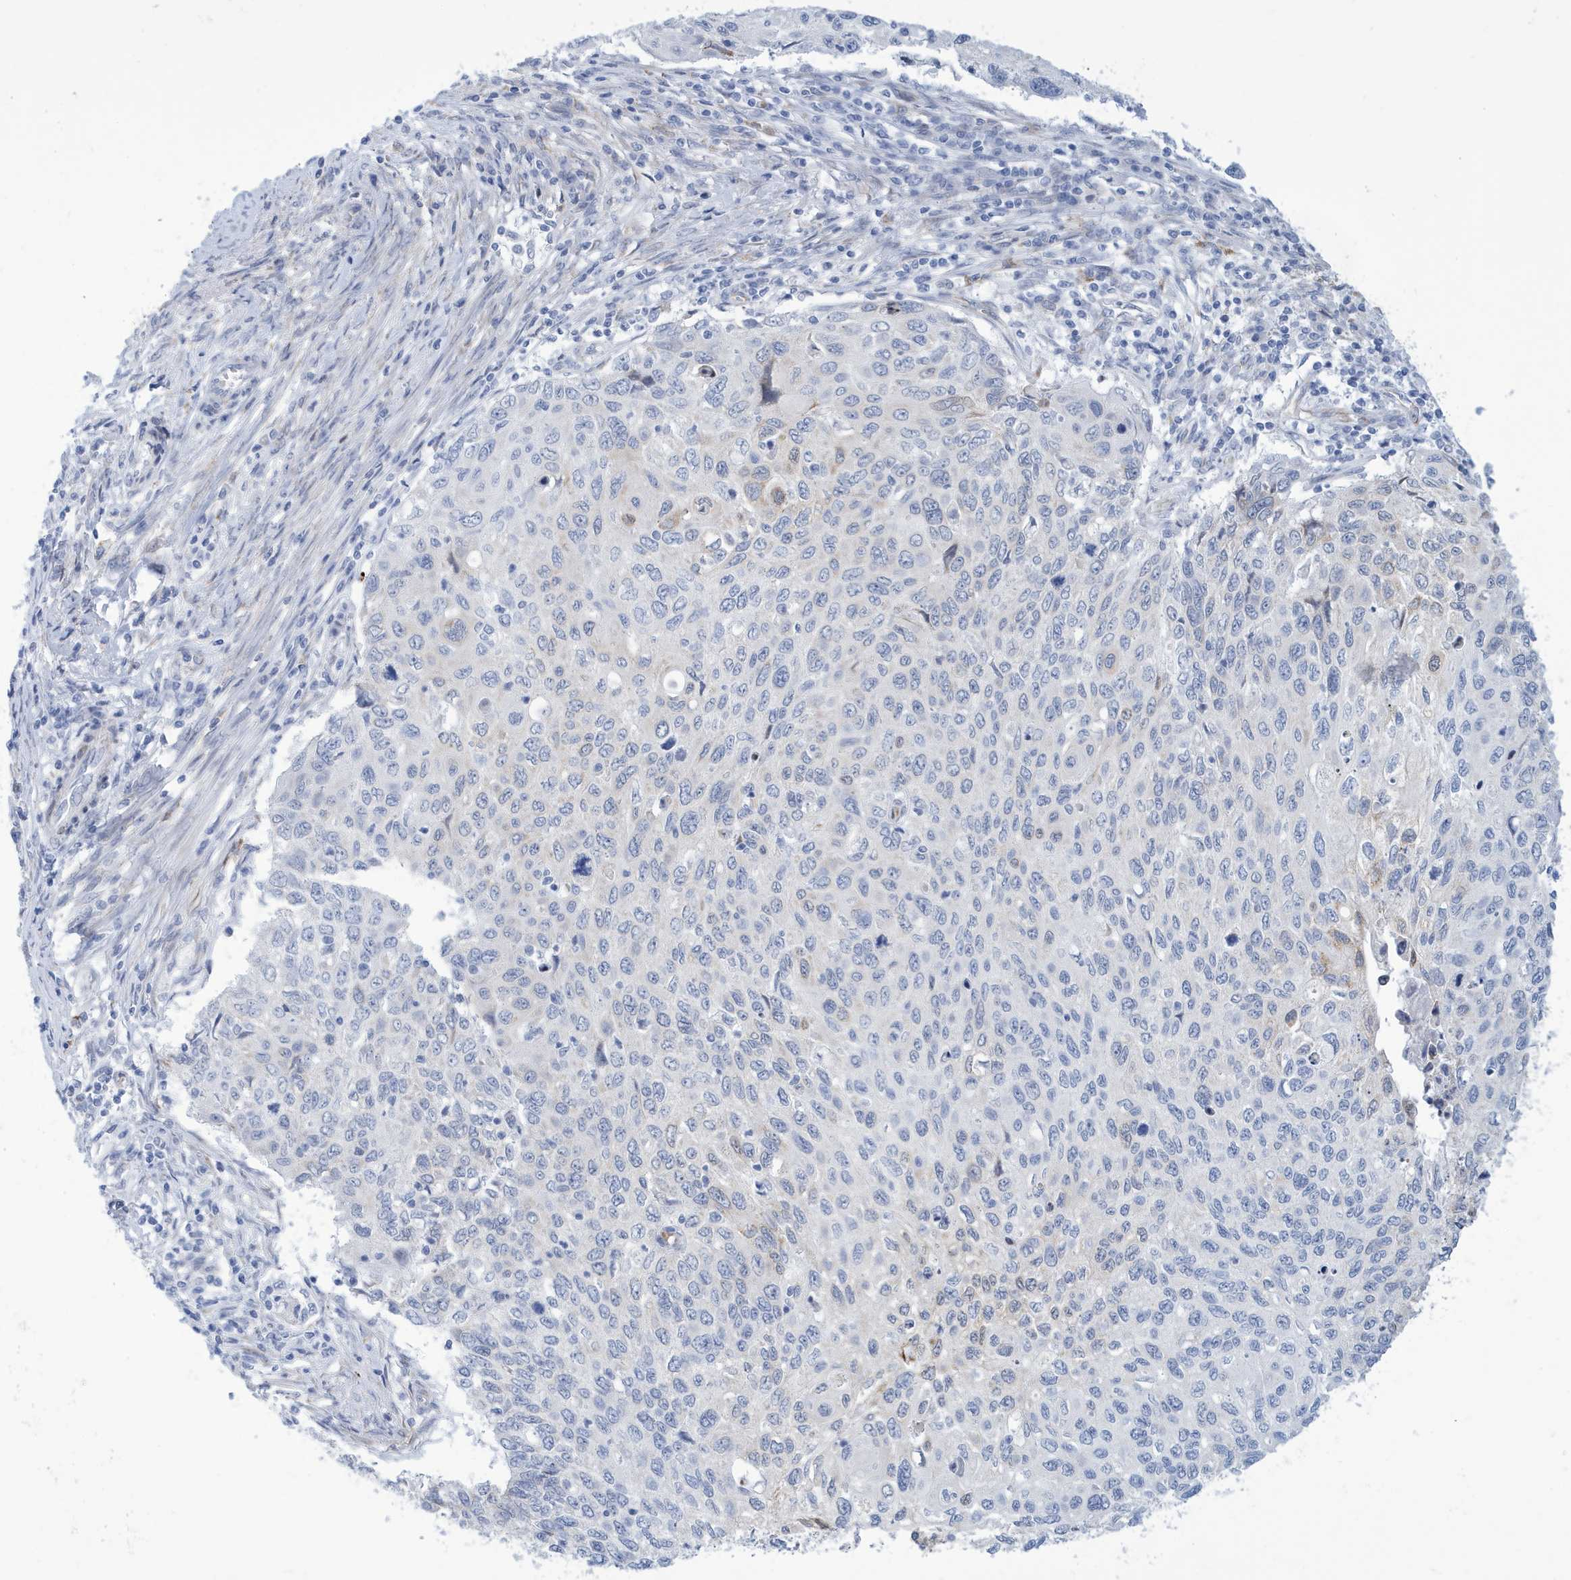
{"staining": {"intensity": "negative", "quantity": "none", "location": "none"}, "tissue": "cervical cancer", "cell_type": "Tumor cells", "image_type": "cancer", "snomed": [{"axis": "morphology", "description": "Squamous cell carcinoma, NOS"}, {"axis": "topography", "description": "Cervix"}], "caption": "Immunohistochemistry micrograph of human squamous cell carcinoma (cervical) stained for a protein (brown), which reveals no staining in tumor cells.", "gene": "SEMA3F", "patient": {"sex": "female", "age": 70}}